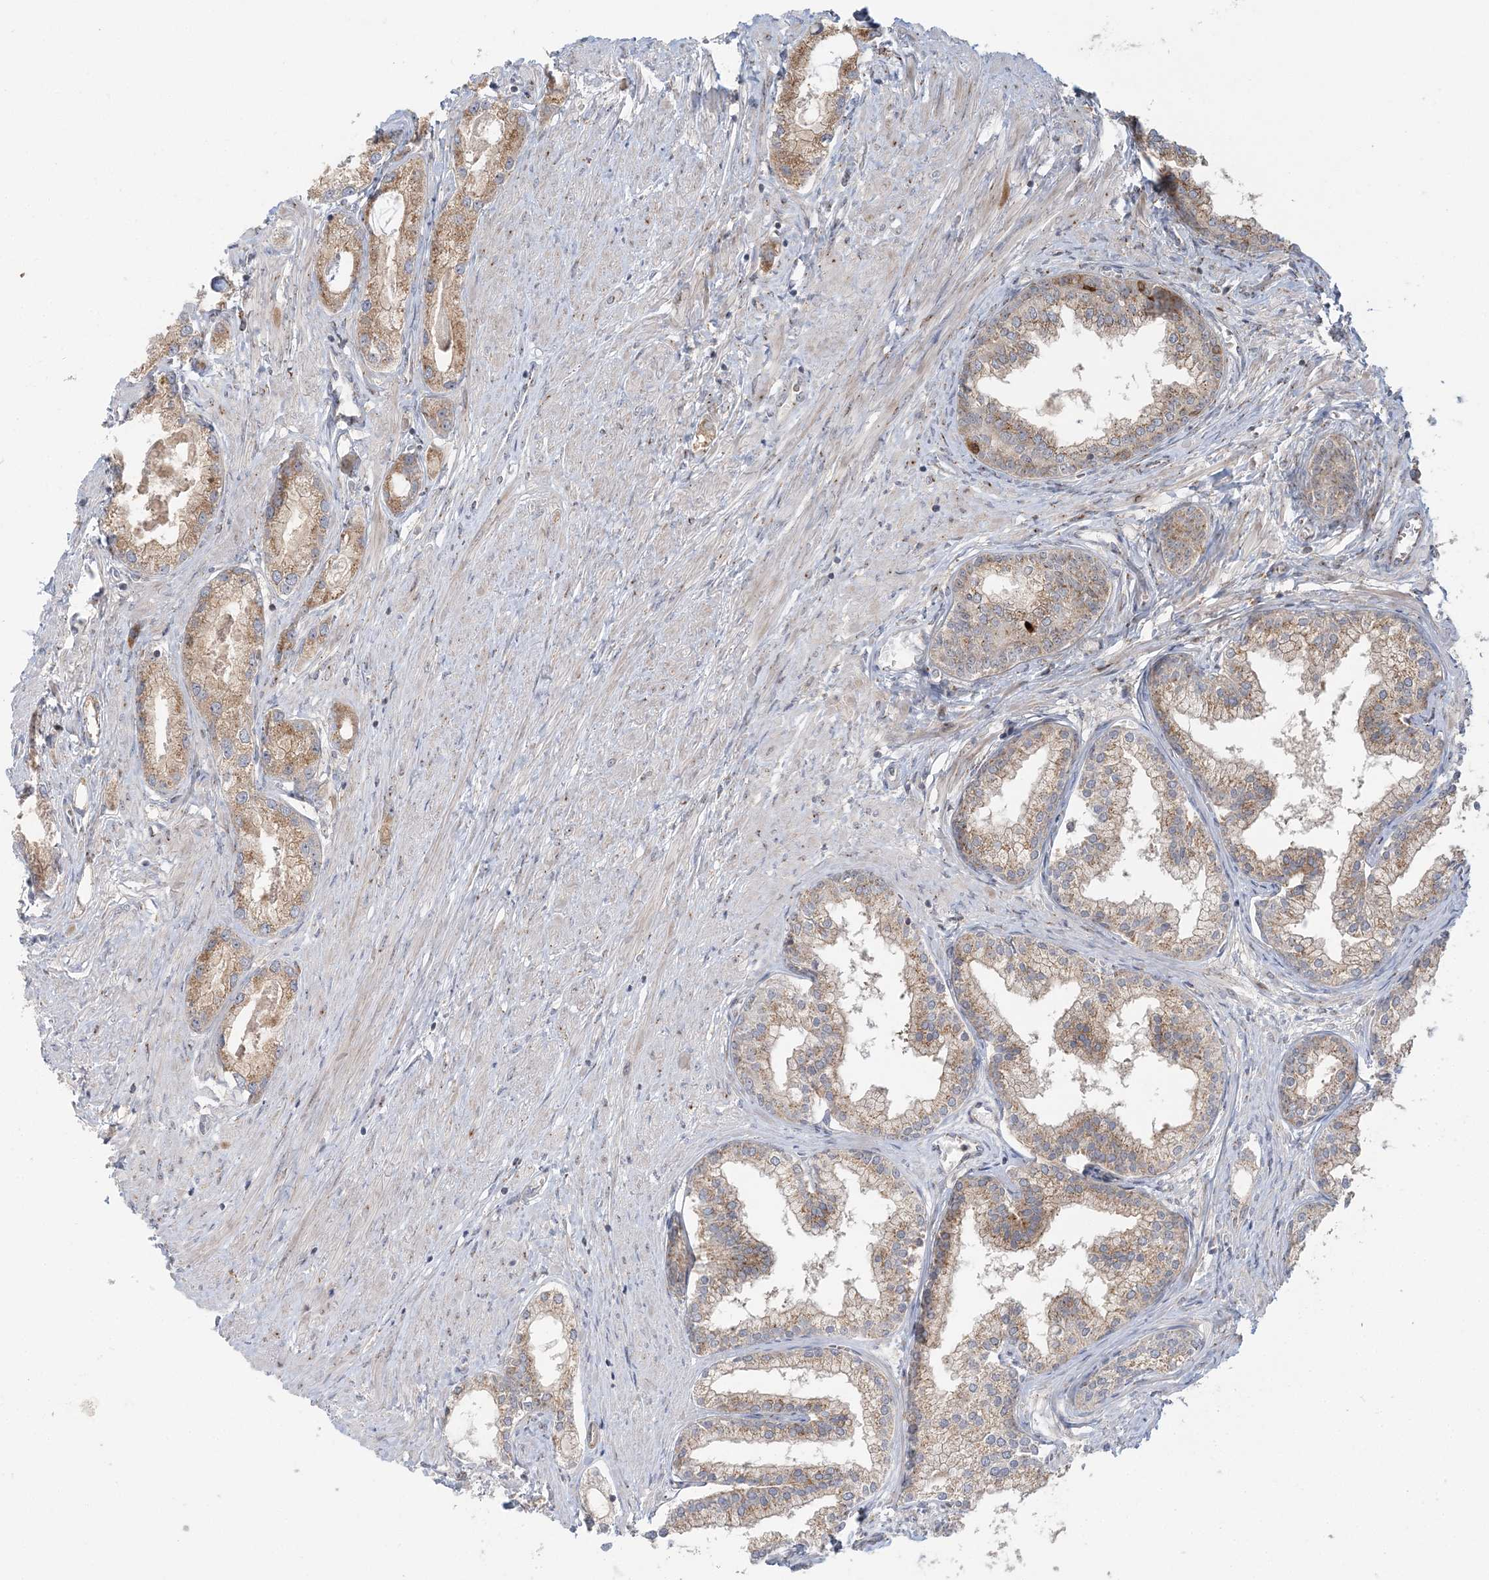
{"staining": {"intensity": "weak", "quantity": ">75%", "location": "cytoplasmic/membranous"}, "tissue": "prostate cancer", "cell_type": "Tumor cells", "image_type": "cancer", "snomed": [{"axis": "morphology", "description": "Adenocarcinoma, Low grade"}, {"axis": "topography", "description": "Prostate"}], "caption": "IHC micrograph of neoplastic tissue: prostate low-grade adenocarcinoma stained using immunohistochemistry shows low levels of weak protein expression localized specifically in the cytoplasmic/membranous of tumor cells, appearing as a cytoplasmic/membranous brown color.", "gene": "ABCC3", "patient": {"sex": "male", "age": 62}}